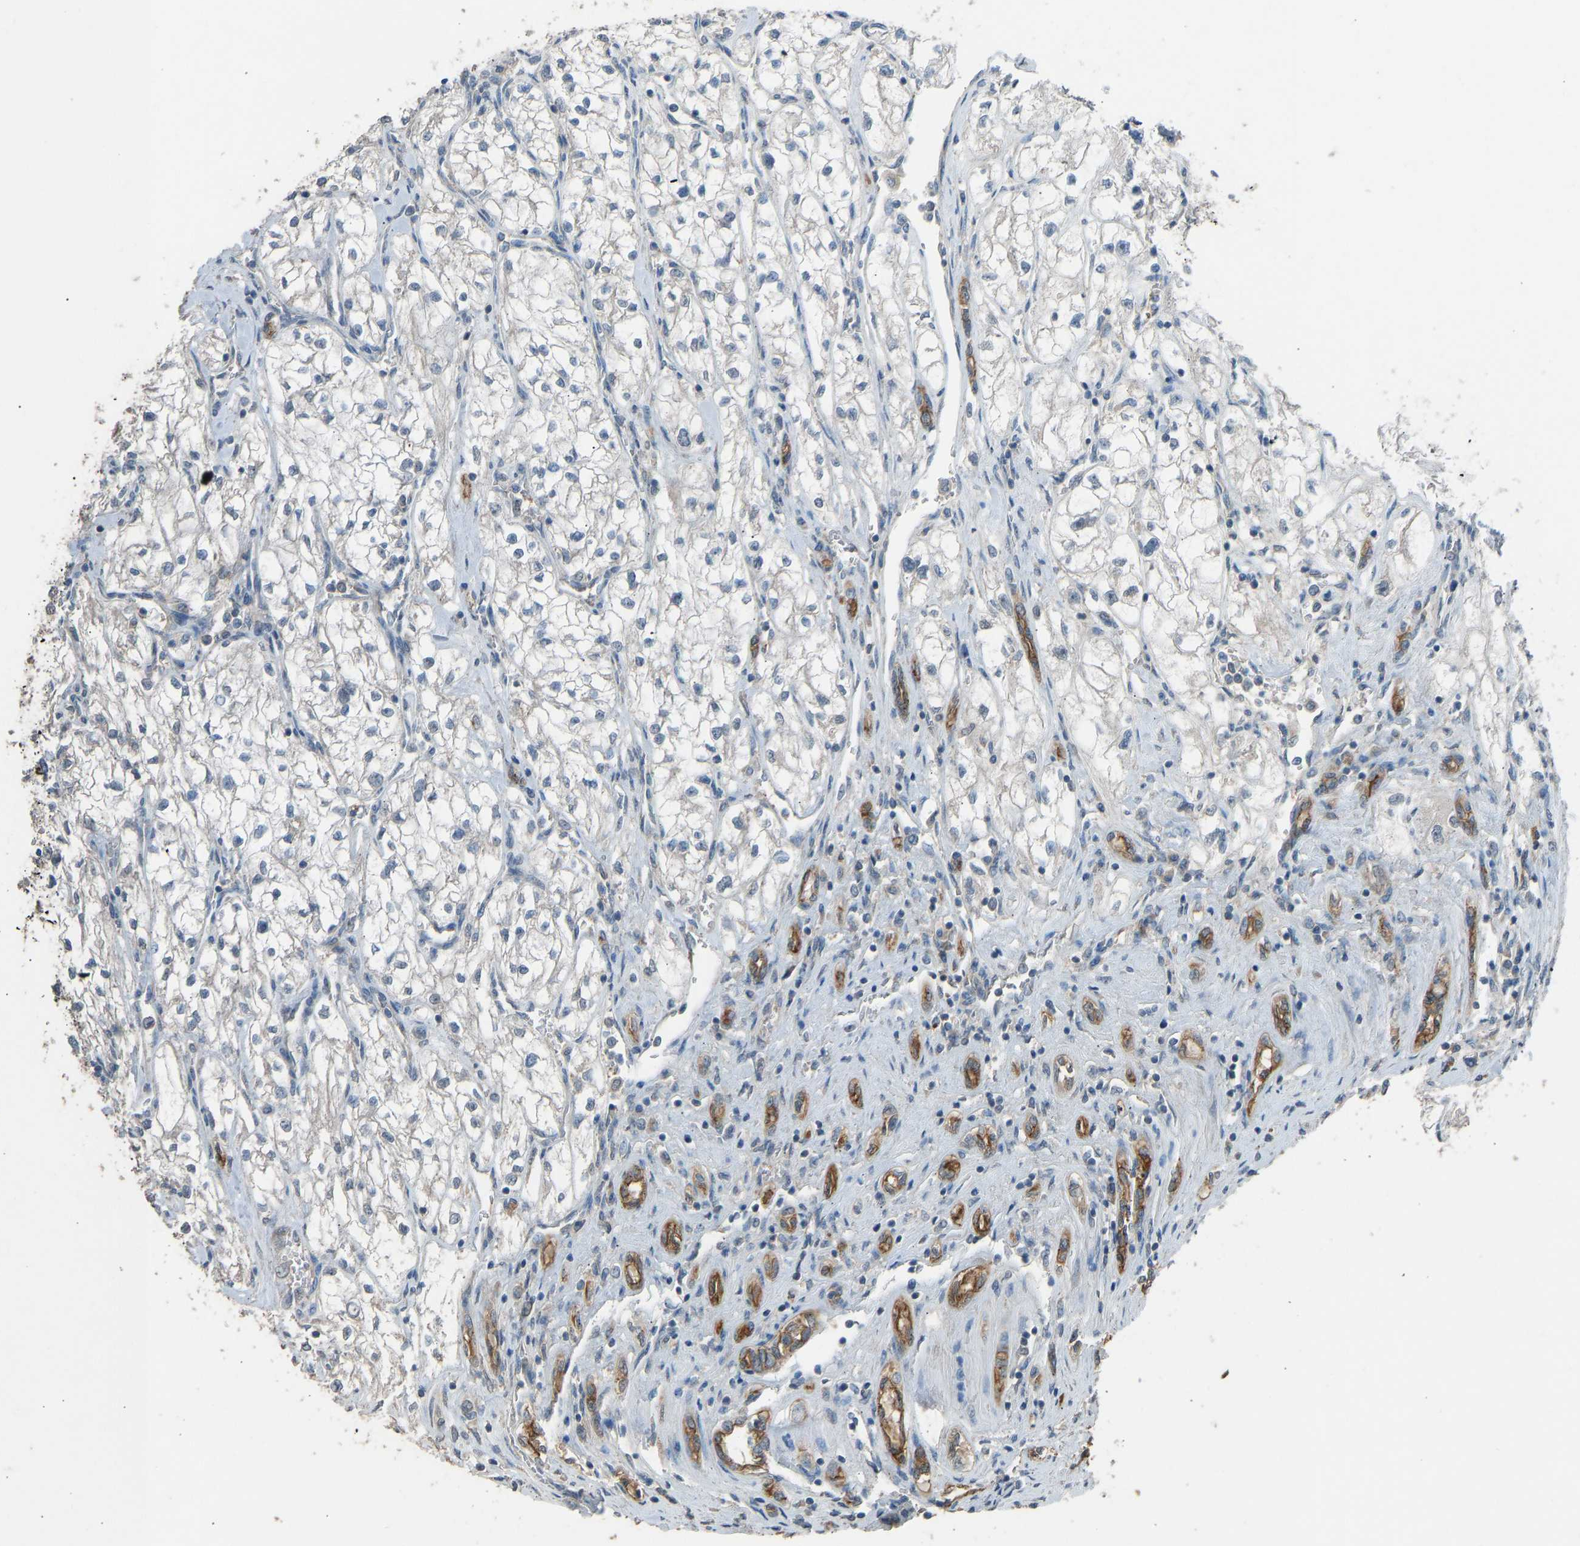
{"staining": {"intensity": "negative", "quantity": "none", "location": "none"}, "tissue": "renal cancer", "cell_type": "Tumor cells", "image_type": "cancer", "snomed": [{"axis": "morphology", "description": "Adenocarcinoma, NOS"}, {"axis": "topography", "description": "Kidney"}], "caption": "Immunohistochemical staining of renal cancer displays no significant staining in tumor cells. (Stains: DAB immunohistochemistry (IHC) with hematoxylin counter stain, Microscopy: brightfield microscopy at high magnification).", "gene": "SLC43A1", "patient": {"sex": "female", "age": 70}}